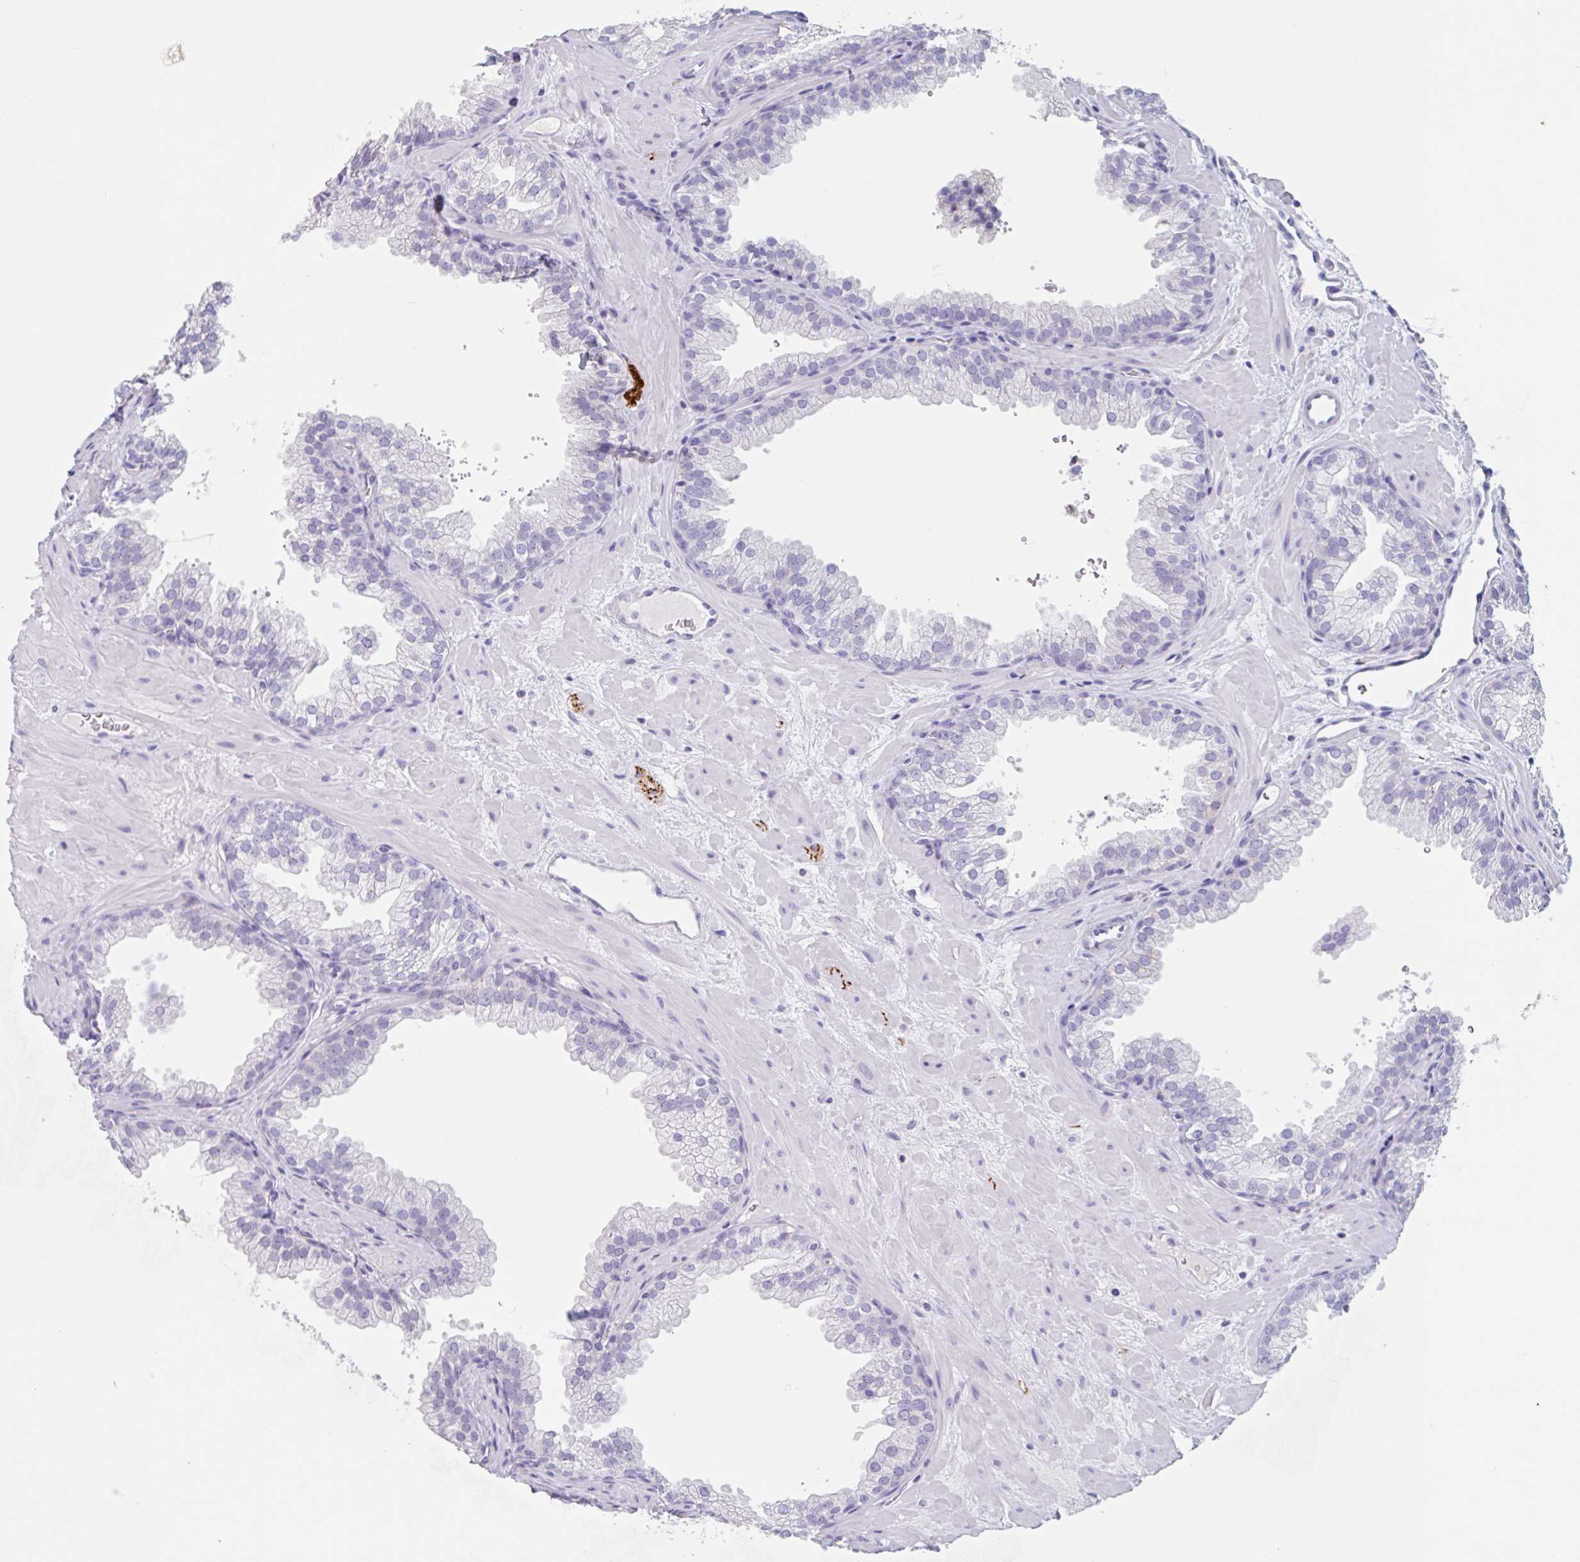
{"staining": {"intensity": "negative", "quantity": "none", "location": "none"}, "tissue": "prostate", "cell_type": "Glandular cells", "image_type": "normal", "snomed": [{"axis": "morphology", "description": "Normal tissue, NOS"}, {"axis": "topography", "description": "Prostate"}], "caption": "High power microscopy micrograph of an immunohistochemistry micrograph of unremarkable prostate, revealing no significant positivity in glandular cells. Brightfield microscopy of immunohistochemistry (IHC) stained with DAB (brown) and hematoxylin (blue), captured at high magnification.", "gene": "EMC4", "patient": {"sex": "male", "age": 37}}